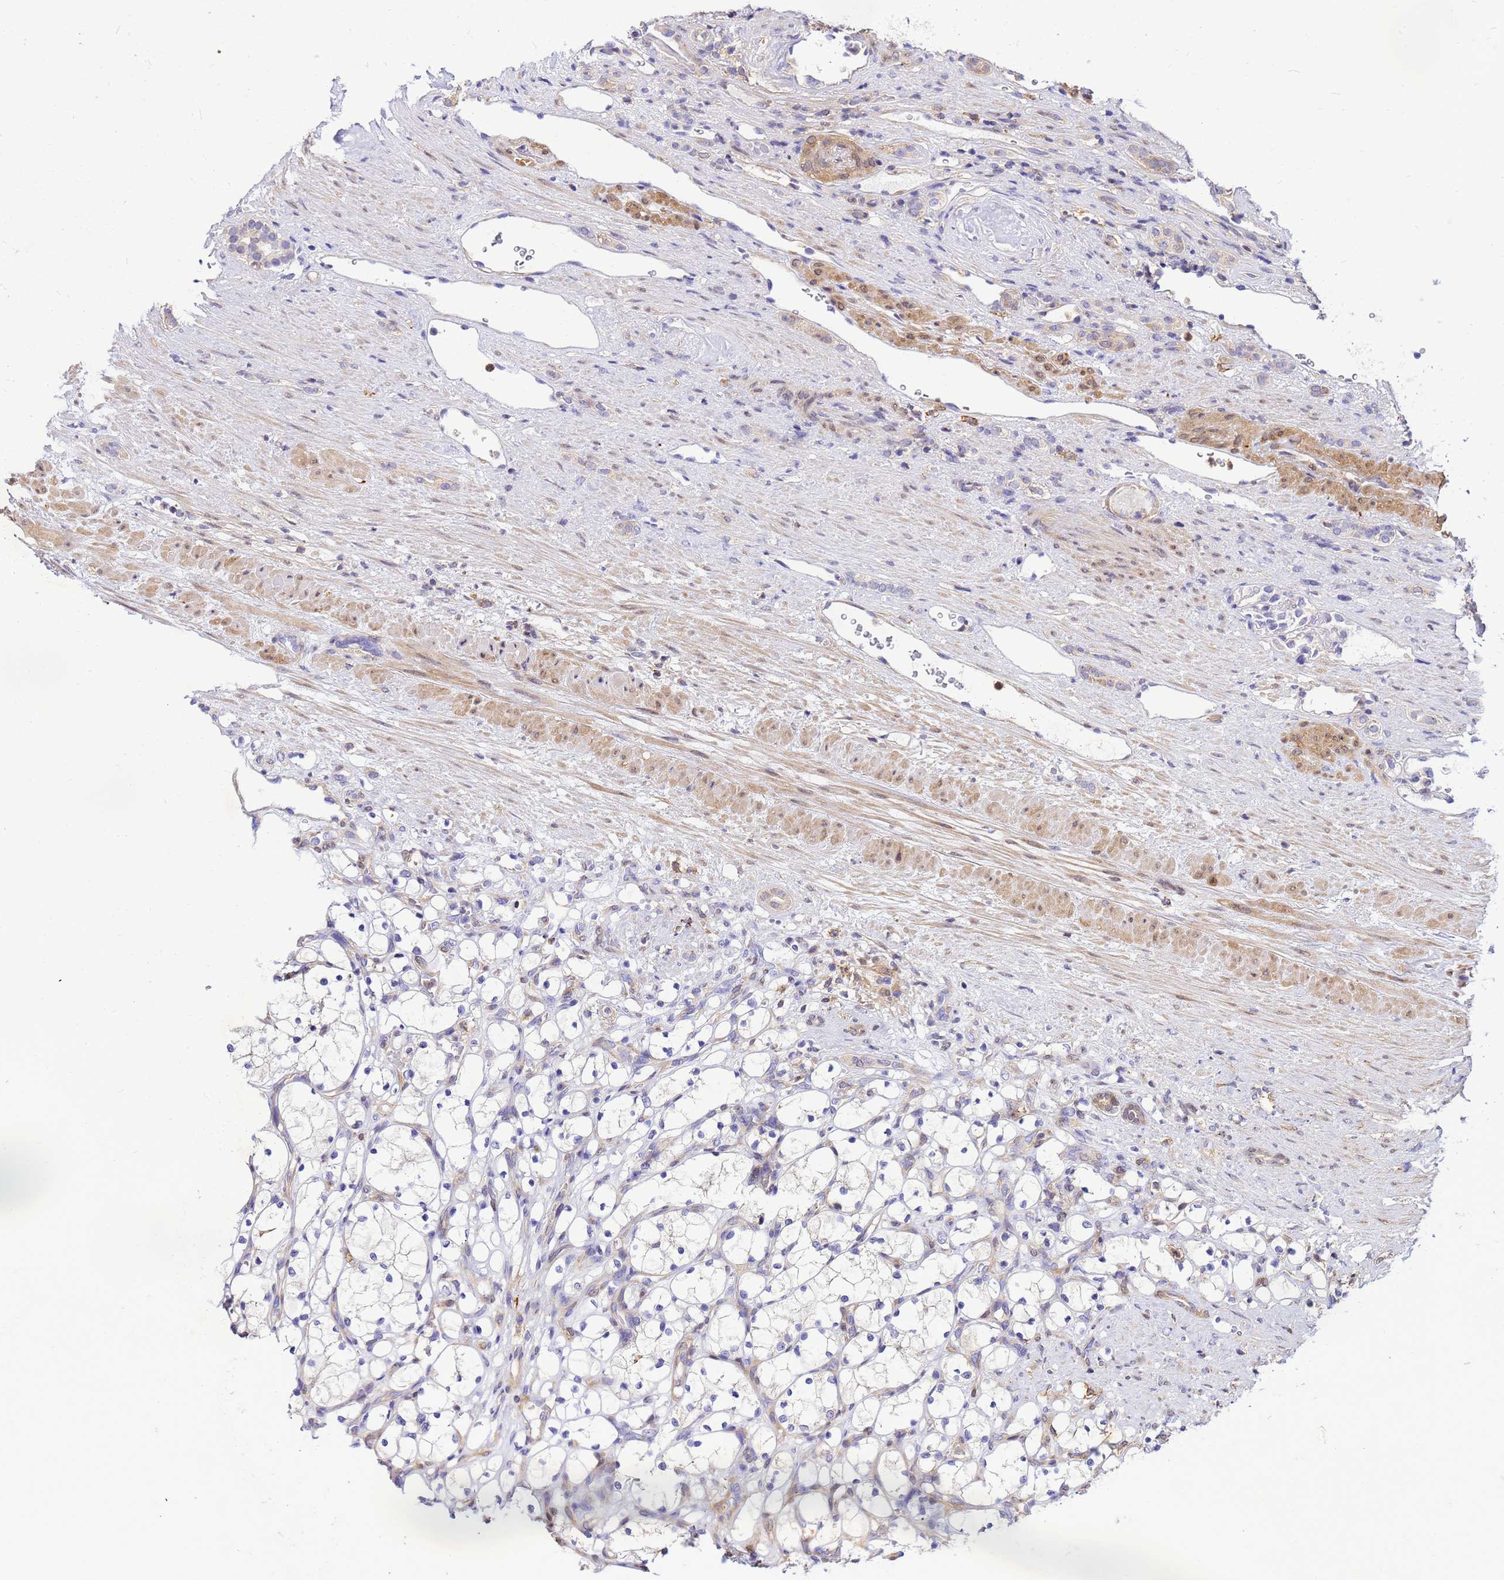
{"staining": {"intensity": "negative", "quantity": "none", "location": "none"}, "tissue": "renal cancer", "cell_type": "Tumor cells", "image_type": "cancer", "snomed": [{"axis": "morphology", "description": "Adenocarcinoma, NOS"}, {"axis": "topography", "description": "Kidney"}], "caption": "Tumor cells are negative for brown protein staining in adenocarcinoma (renal).", "gene": "DBNDD2", "patient": {"sex": "female", "age": 69}}